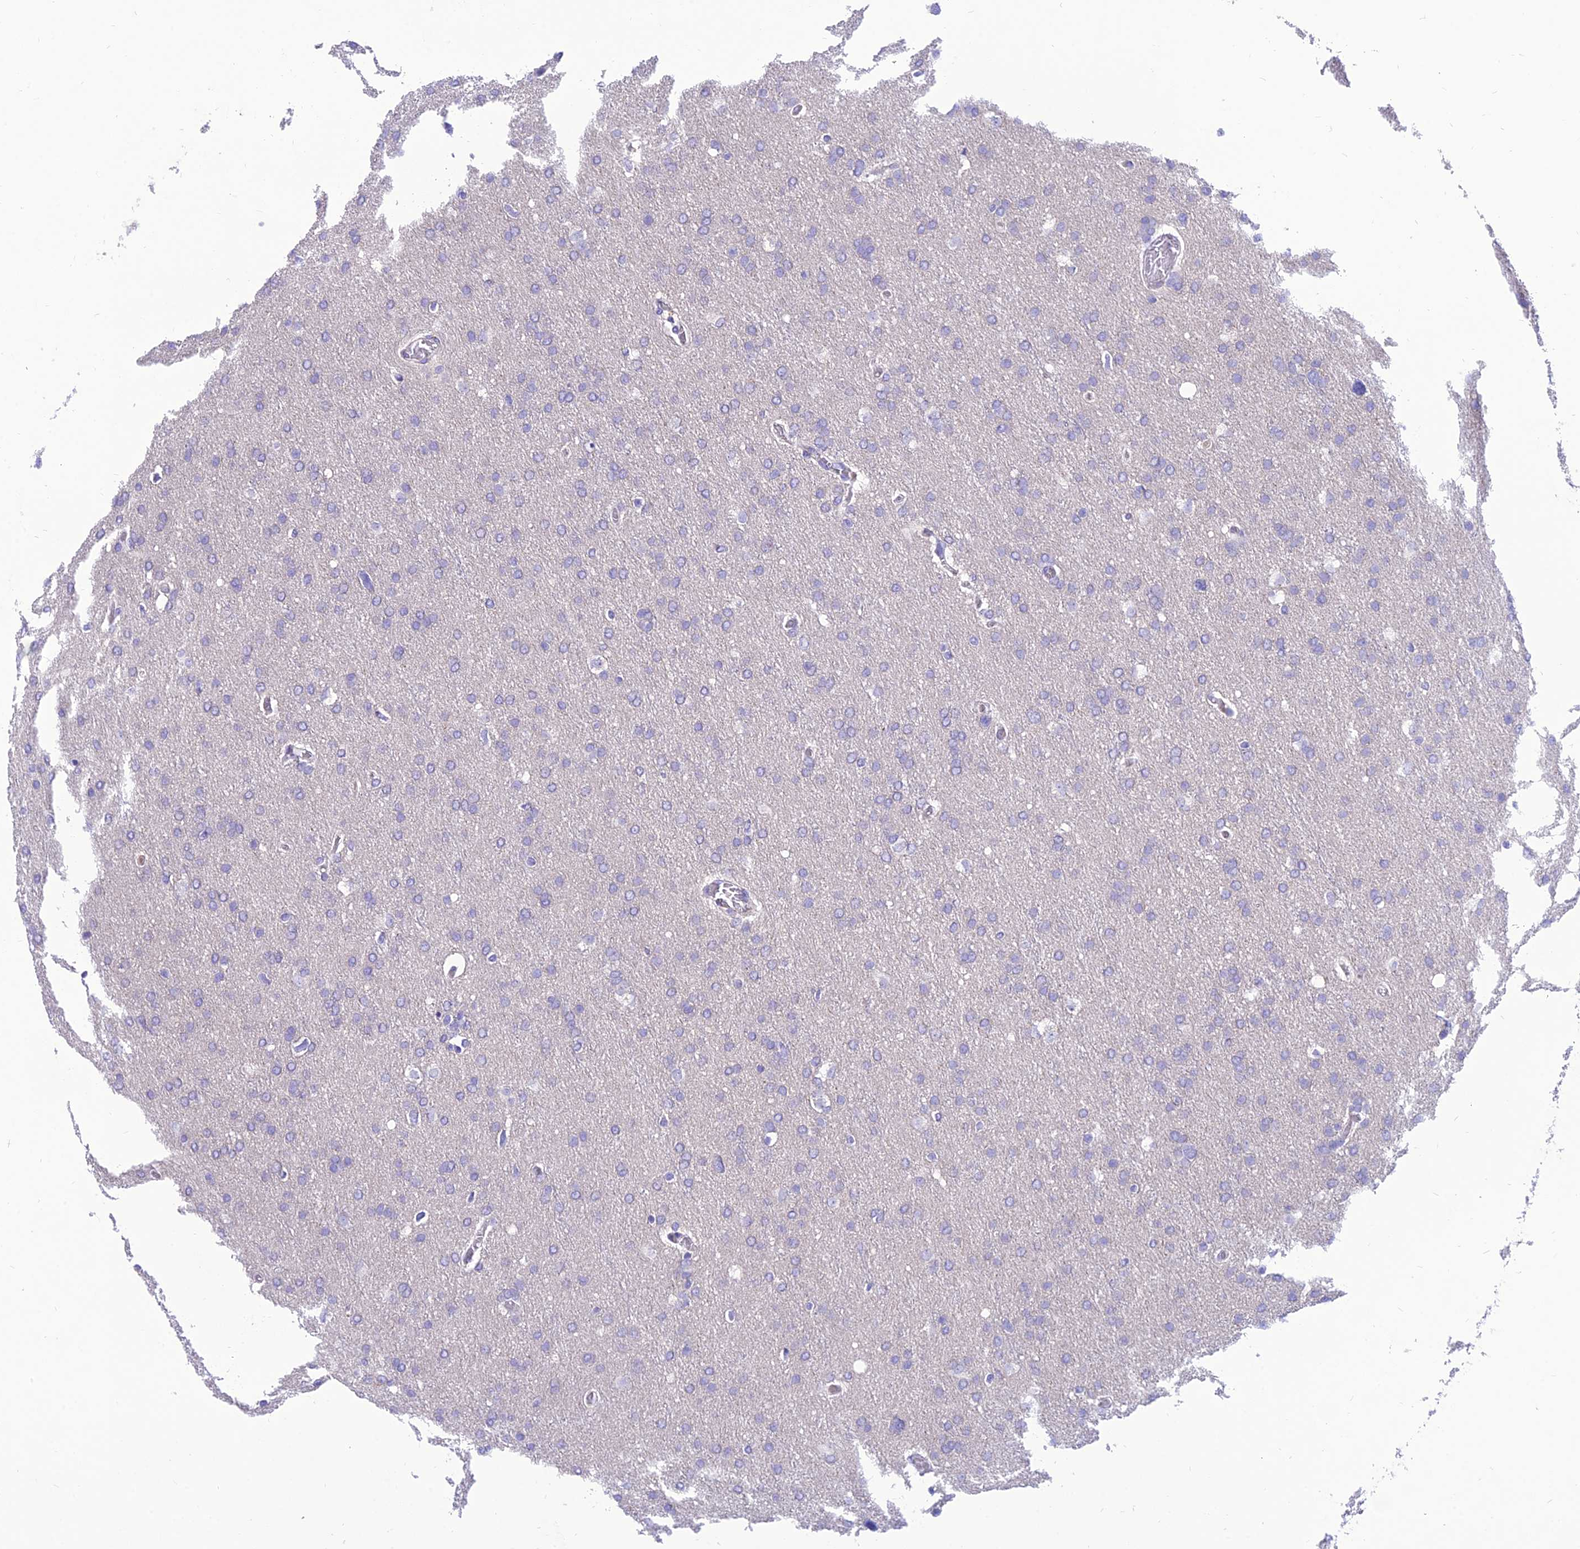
{"staining": {"intensity": "negative", "quantity": "none", "location": "none"}, "tissue": "glioma", "cell_type": "Tumor cells", "image_type": "cancer", "snomed": [{"axis": "morphology", "description": "Glioma, malignant, High grade"}, {"axis": "topography", "description": "Cerebral cortex"}], "caption": "This image is of glioma stained with IHC to label a protein in brown with the nuclei are counter-stained blue. There is no staining in tumor cells. (Immunohistochemistry (ihc), brightfield microscopy, high magnification).", "gene": "TEKT3", "patient": {"sex": "female", "age": 36}}